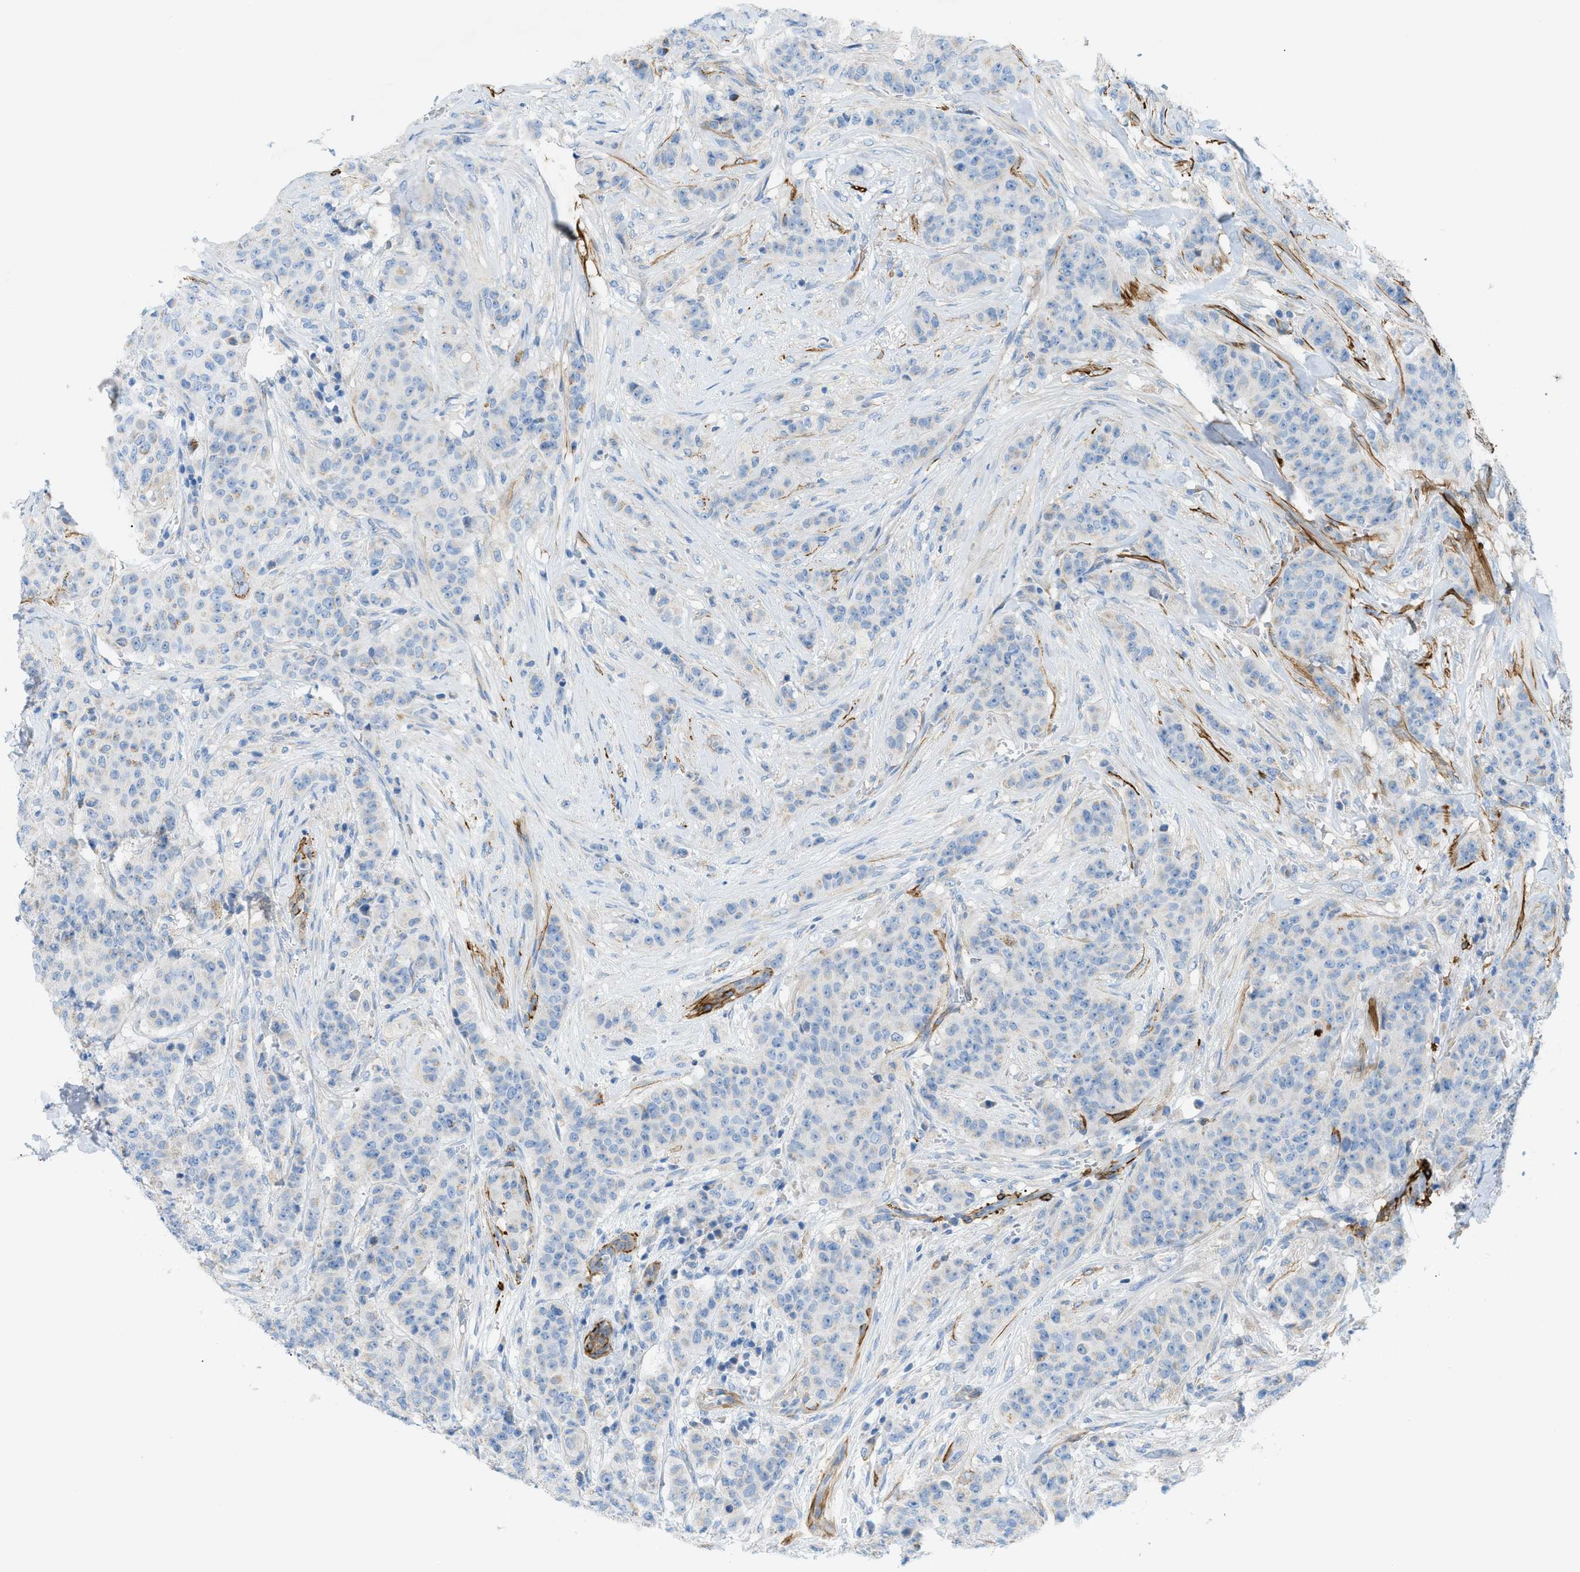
{"staining": {"intensity": "negative", "quantity": "none", "location": "none"}, "tissue": "breast cancer", "cell_type": "Tumor cells", "image_type": "cancer", "snomed": [{"axis": "morphology", "description": "Normal tissue, NOS"}, {"axis": "morphology", "description": "Duct carcinoma"}, {"axis": "topography", "description": "Breast"}], "caption": "There is no significant staining in tumor cells of intraductal carcinoma (breast).", "gene": "MYH11", "patient": {"sex": "female", "age": 40}}